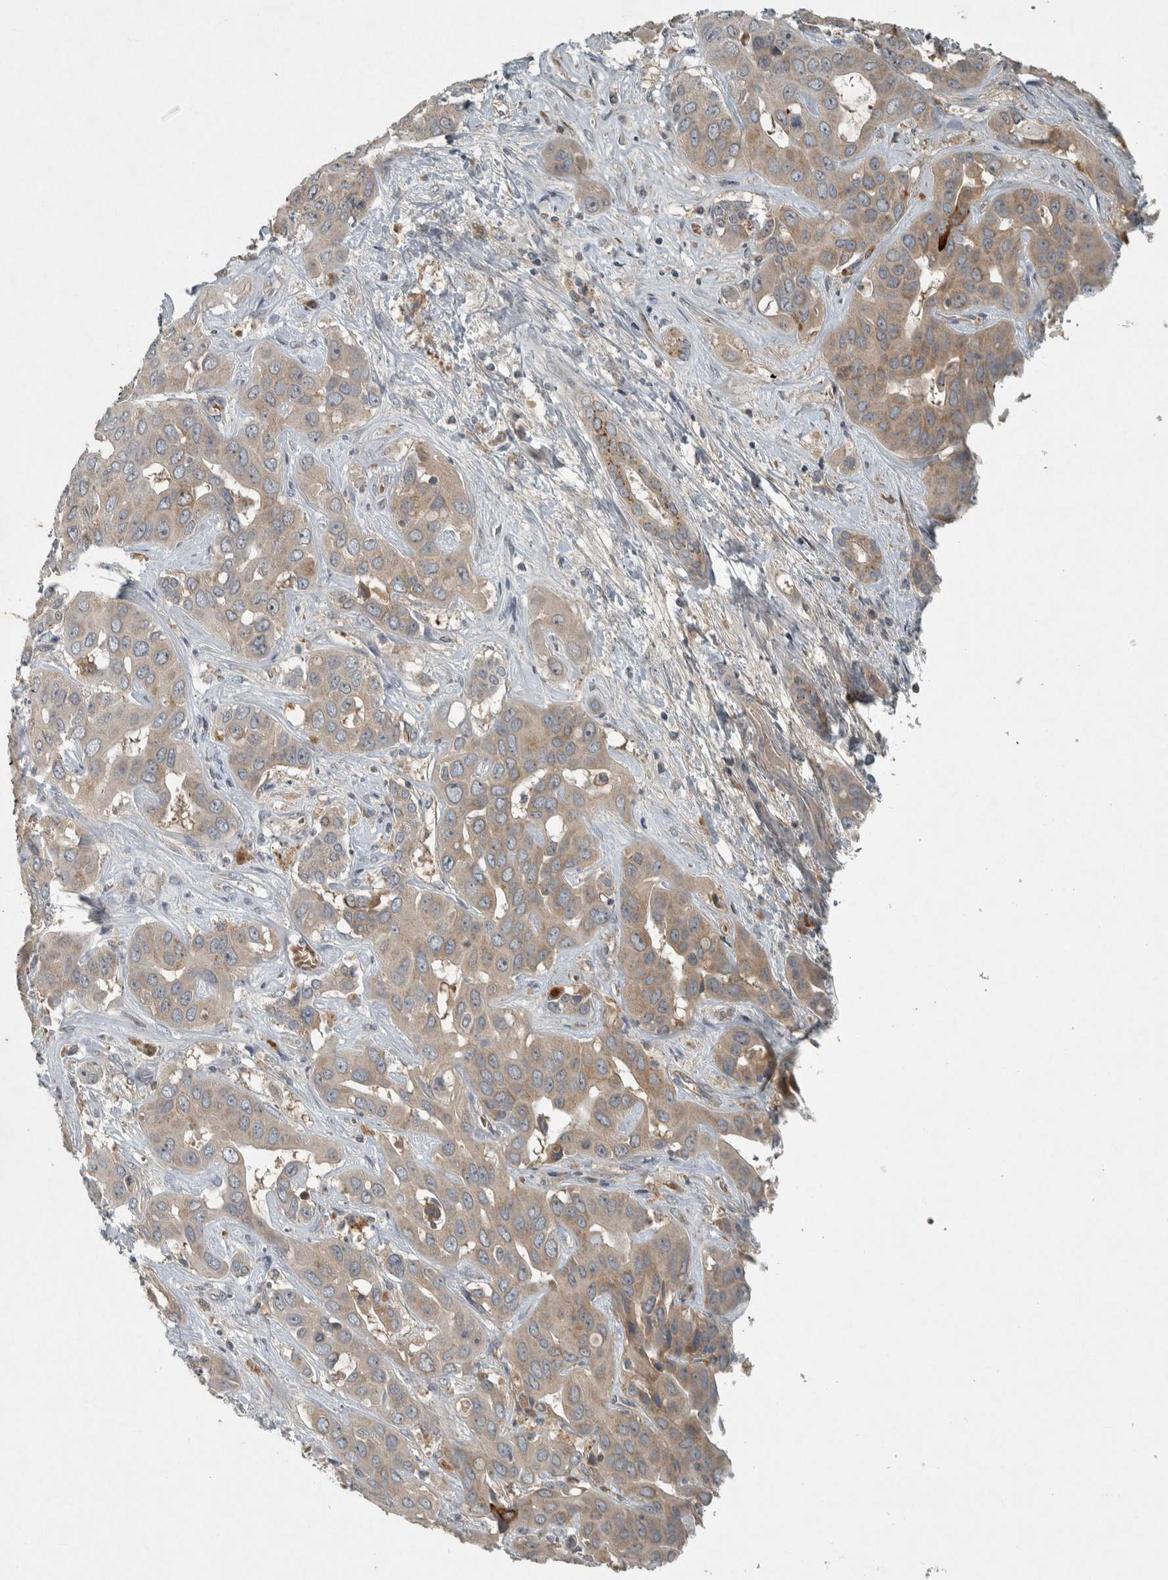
{"staining": {"intensity": "weak", "quantity": ">75%", "location": "cytoplasmic/membranous"}, "tissue": "liver cancer", "cell_type": "Tumor cells", "image_type": "cancer", "snomed": [{"axis": "morphology", "description": "Cholangiocarcinoma"}, {"axis": "topography", "description": "Liver"}], "caption": "Weak cytoplasmic/membranous staining for a protein is identified in about >75% of tumor cells of cholangiocarcinoma (liver) using immunohistochemistry (IHC).", "gene": "CLCN2", "patient": {"sex": "female", "age": 52}}